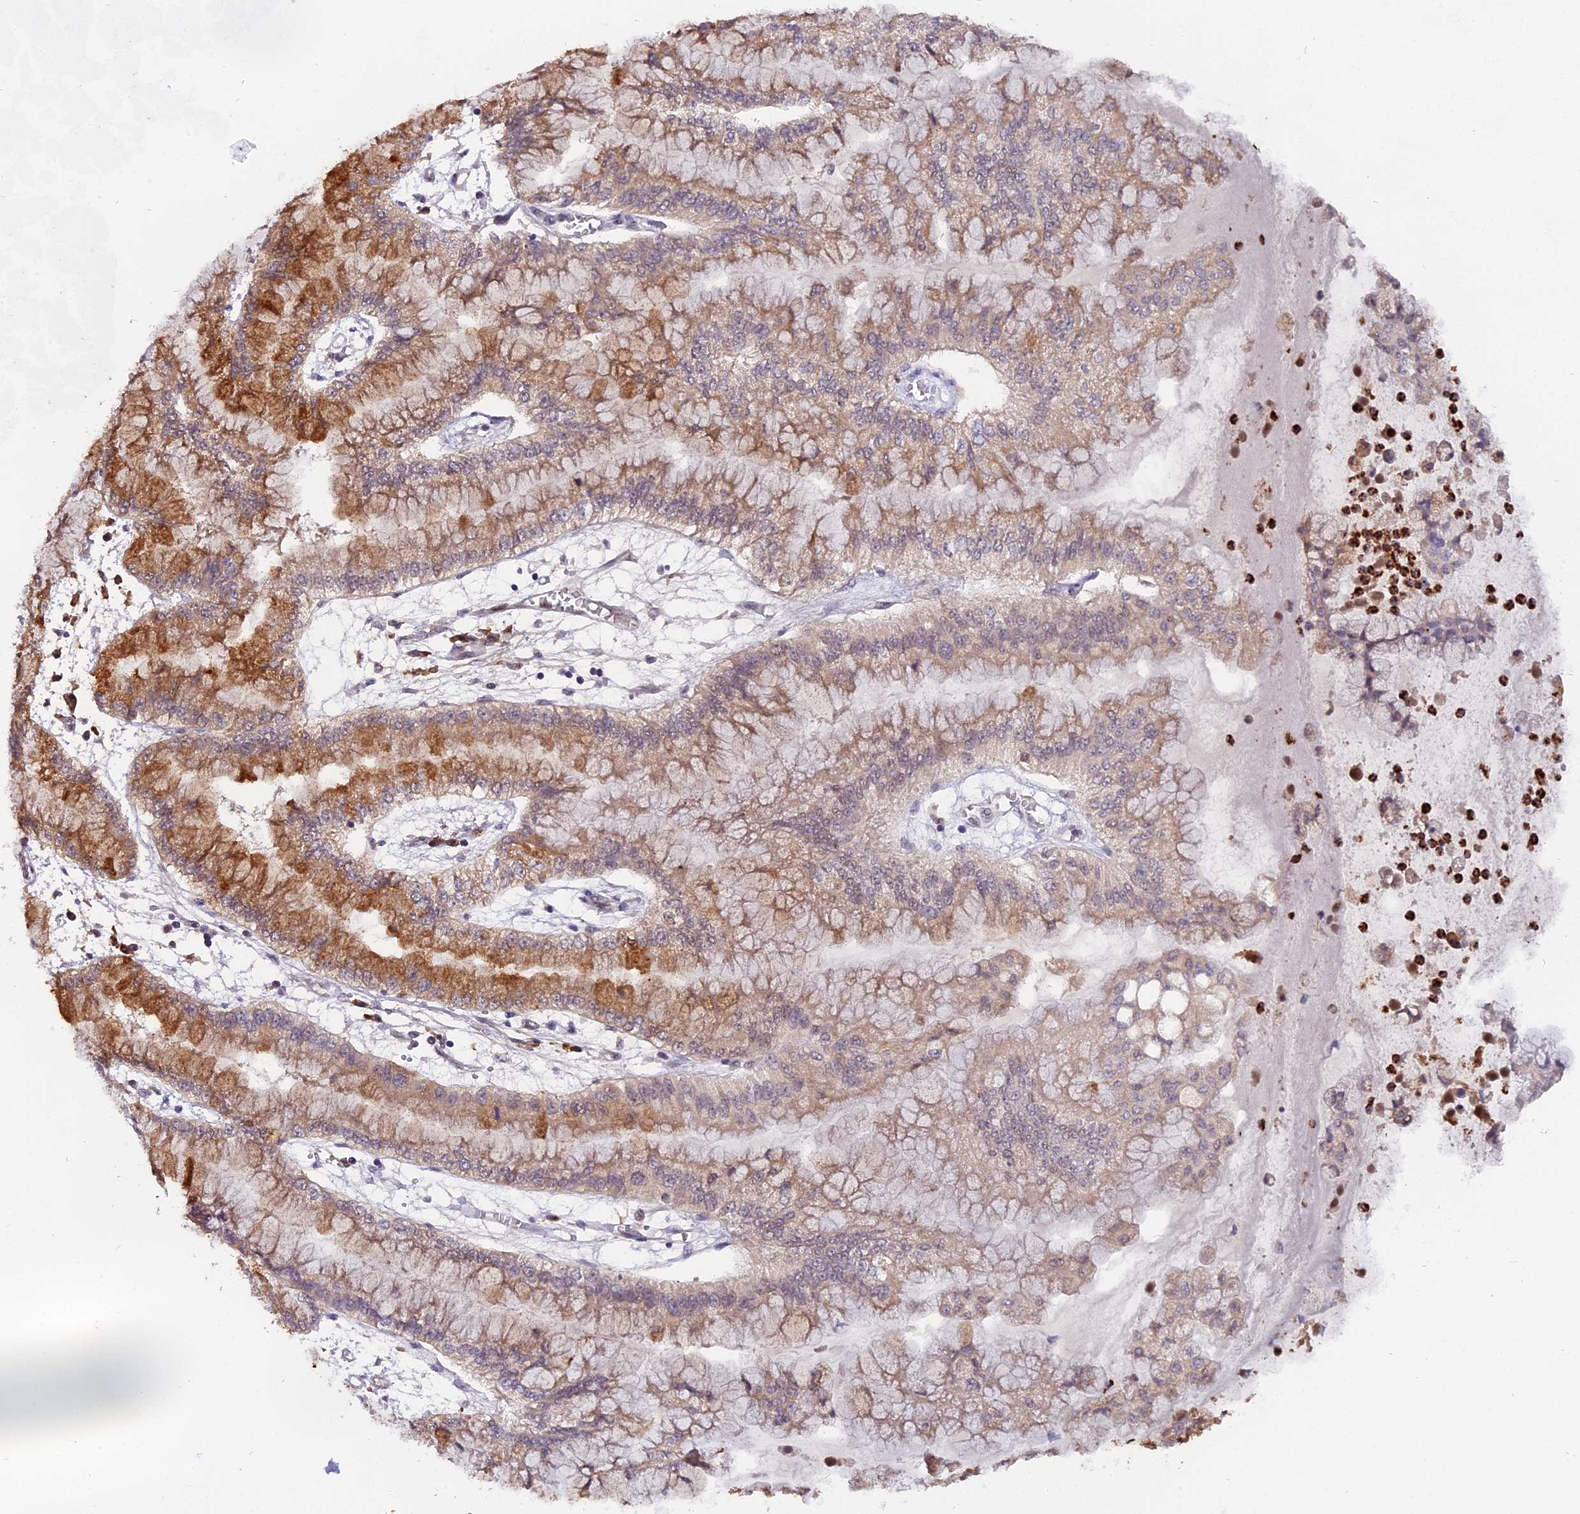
{"staining": {"intensity": "strong", "quantity": ">75%", "location": "cytoplasmic/membranous"}, "tissue": "pancreatic cancer", "cell_type": "Tumor cells", "image_type": "cancer", "snomed": [{"axis": "morphology", "description": "Adenocarcinoma, NOS"}, {"axis": "topography", "description": "Pancreas"}], "caption": "Human pancreatic cancer stained for a protein (brown) shows strong cytoplasmic/membranous positive staining in approximately >75% of tumor cells.", "gene": "FAM118B", "patient": {"sex": "male", "age": 73}}